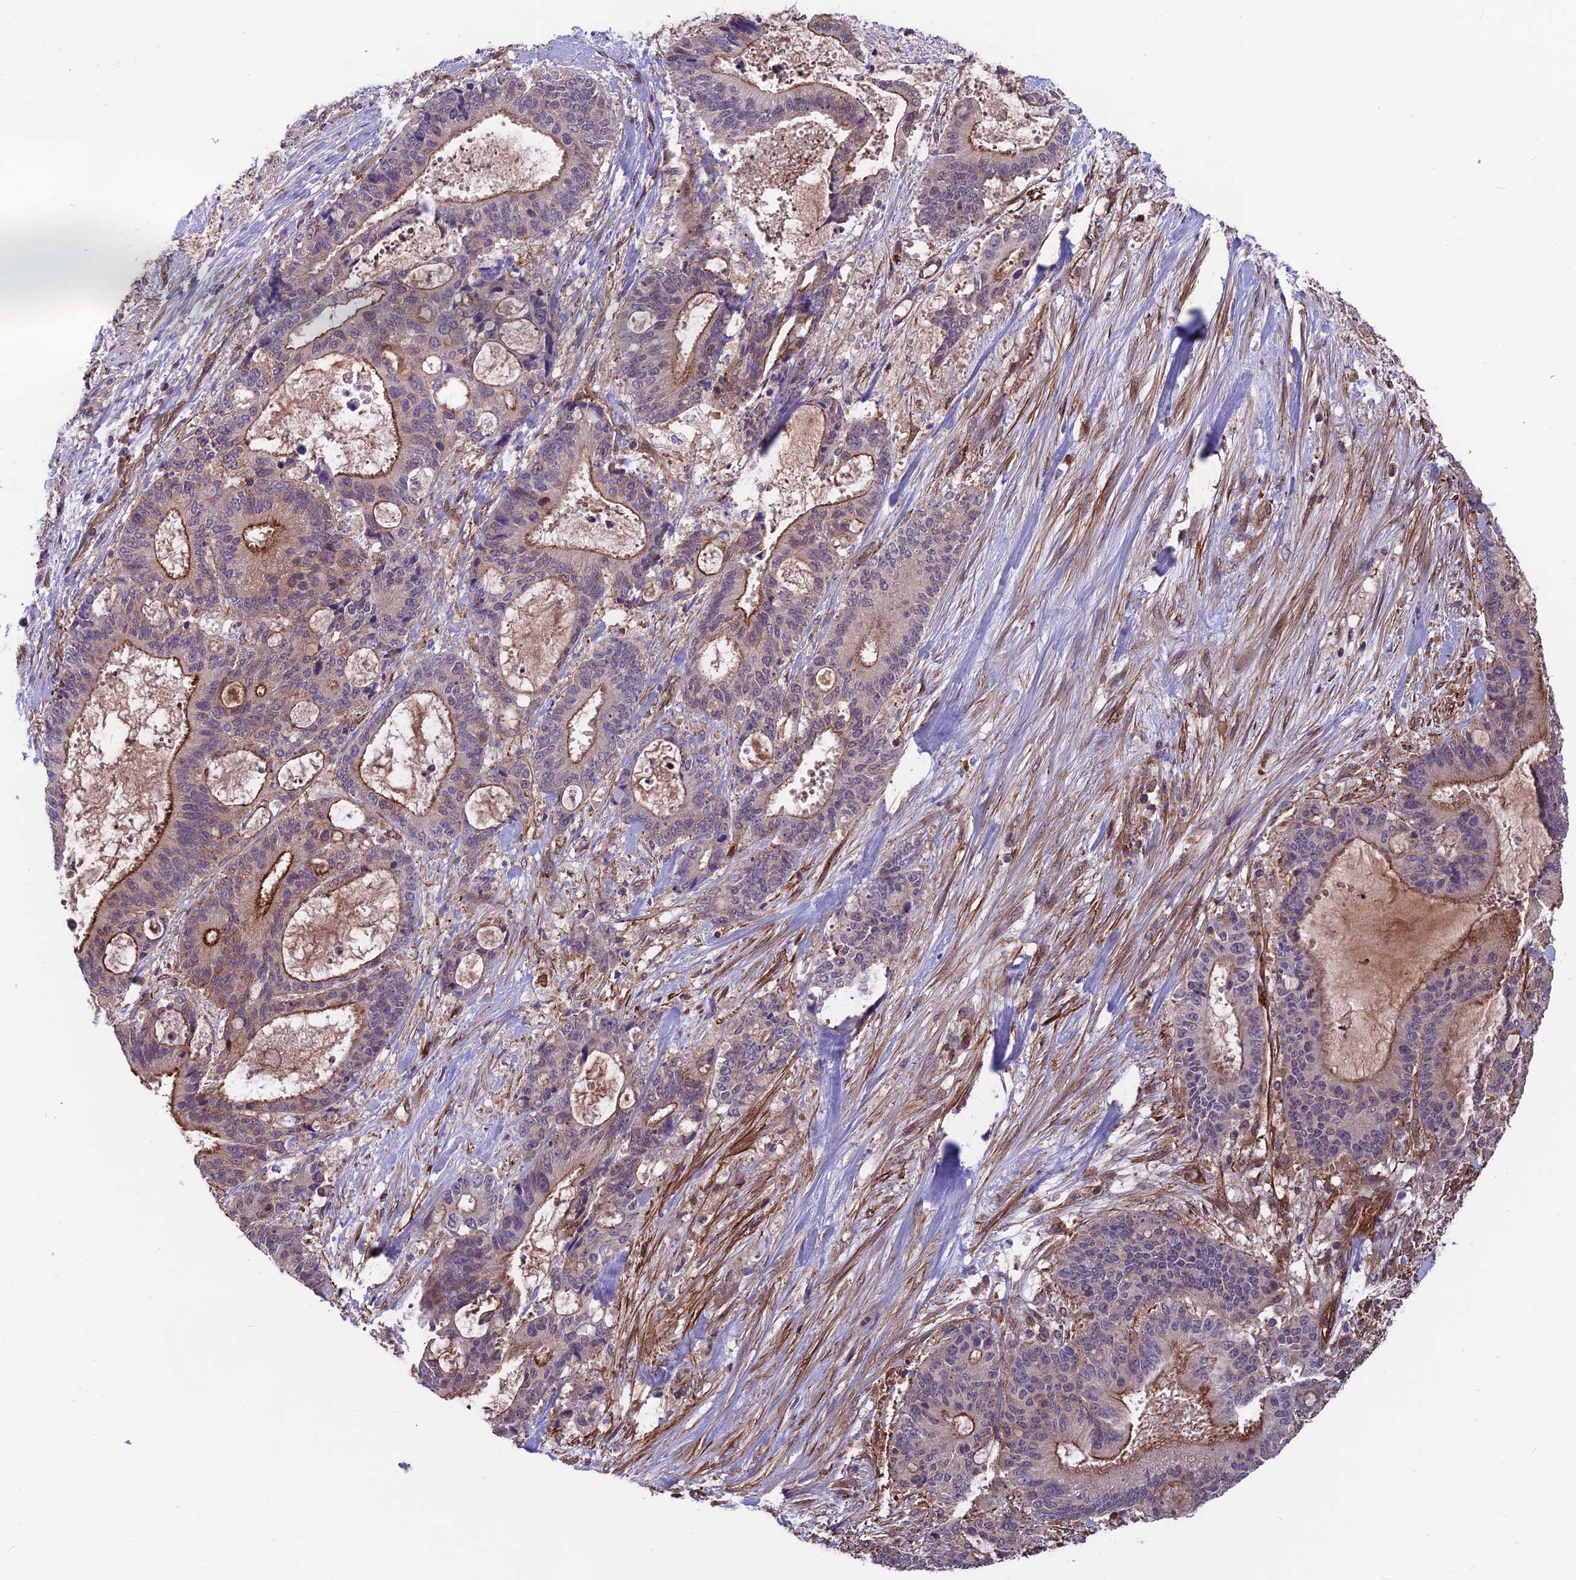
{"staining": {"intensity": "moderate", "quantity": "25%-75%", "location": "cytoplasmic/membranous"}, "tissue": "liver cancer", "cell_type": "Tumor cells", "image_type": "cancer", "snomed": [{"axis": "morphology", "description": "Normal tissue, NOS"}, {"axis": "morphology", "description": "Cholangiocarcinoma"}, {"axis": "topography", "description": "Liver"}, {"axis": "topography", "description": "Peripheral nerve tissue"}], "caption": "A brown stain labels moderate cytoplasmic/membranous expression of a protein in liver cancer (cholangiocarcinoma) tumor cells. Nuclei are stained in blue.", "gene": "RTN4RL1", "patient": {"sex": "female", "age": 73}}